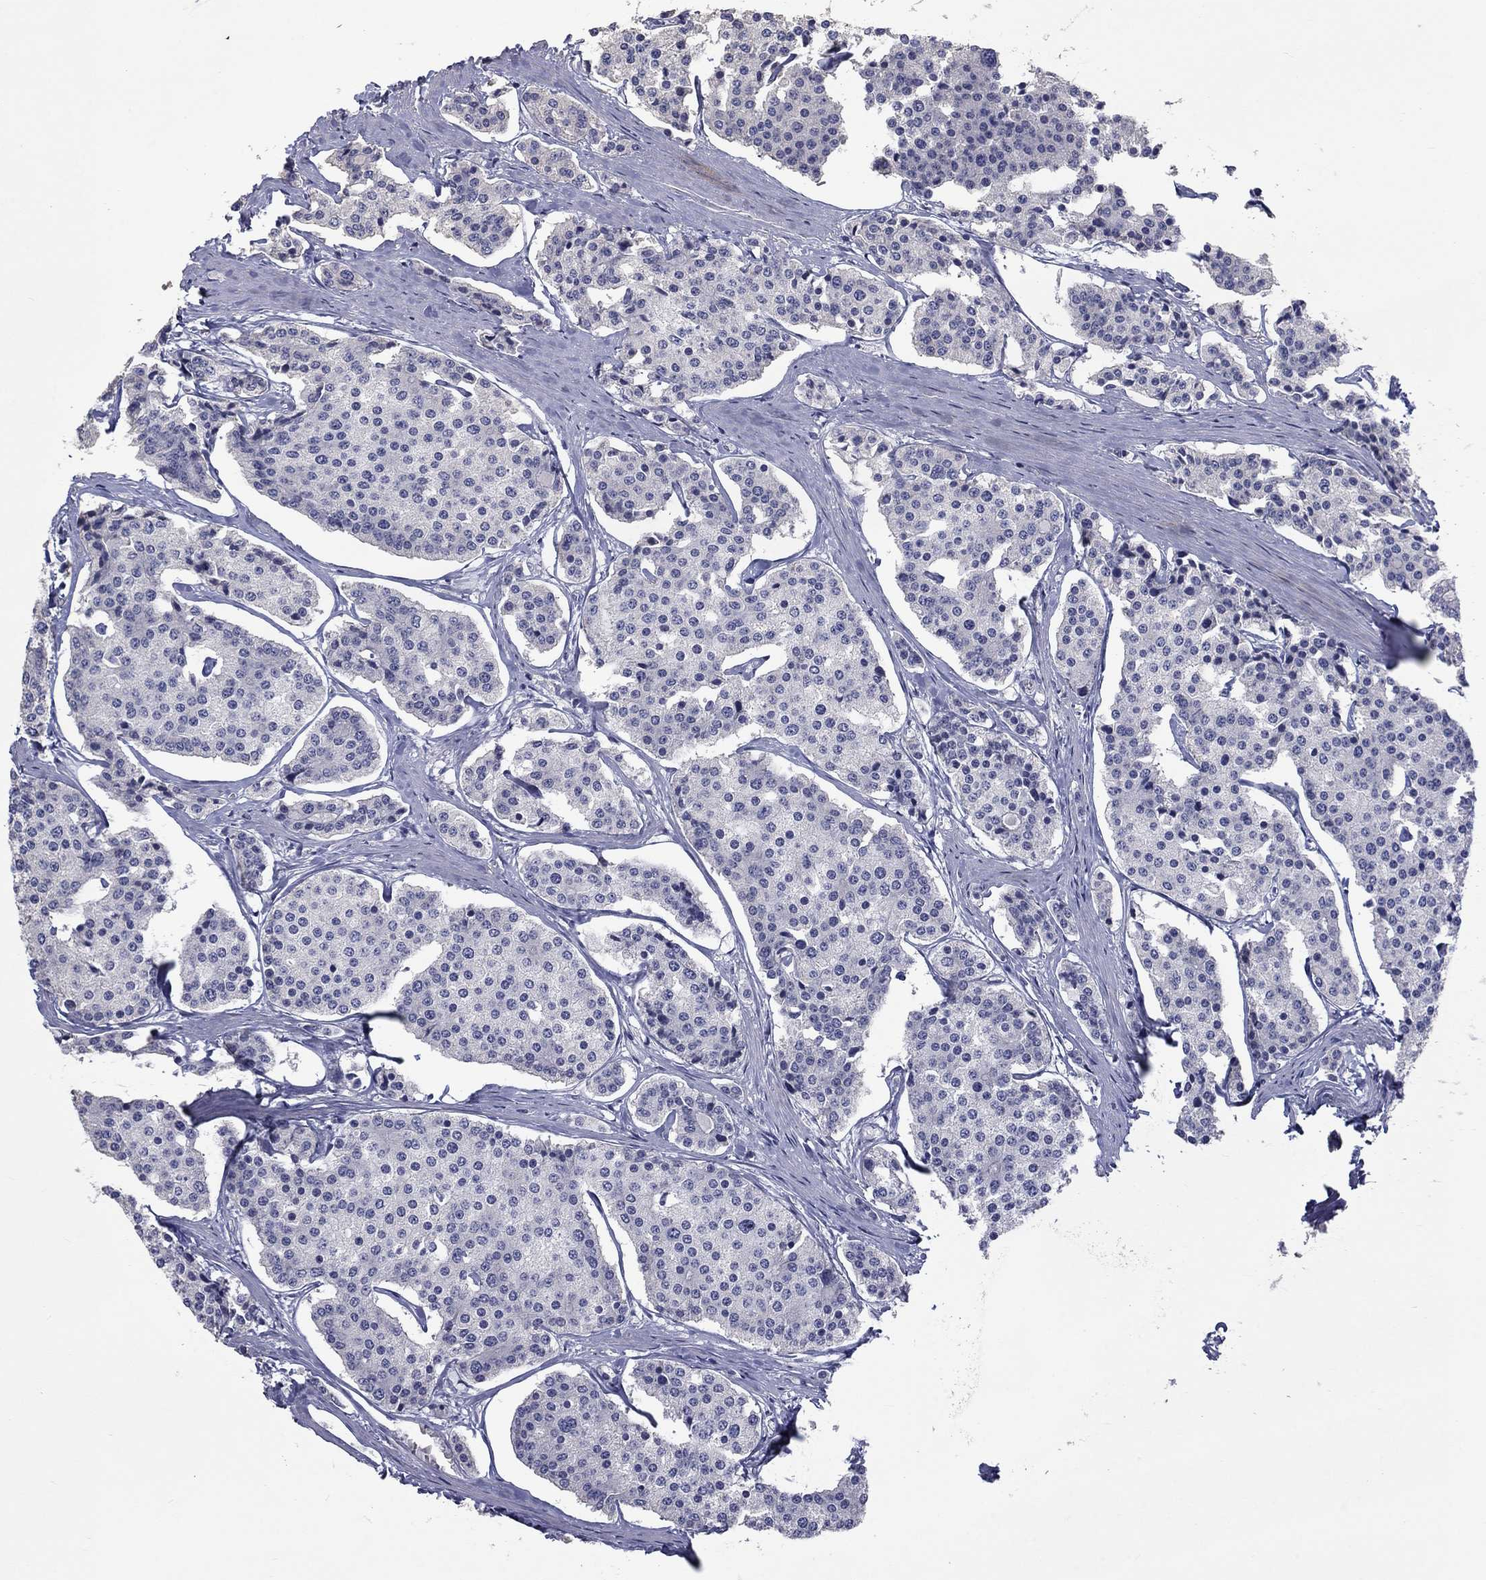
{"staining": {"intensity": "negative", "quantity": "none", "location": "none"}, "tissue": "carcinoid", "cell_type": "Tumor cells", "image_type": "cancer", "snomed": [{"axis": "morphology", "description": "Carcinoid, malignant, NOS"}, {"axis": "topography", "description": "Small intestine"}], "caption": "Protein analysis of carcinoid displays no significant positivity in tumor cells. (IHC, brightfield microscopy, high magnification).", "gene": "PLEK", "patient": {"sex": "female", "age": 65}}